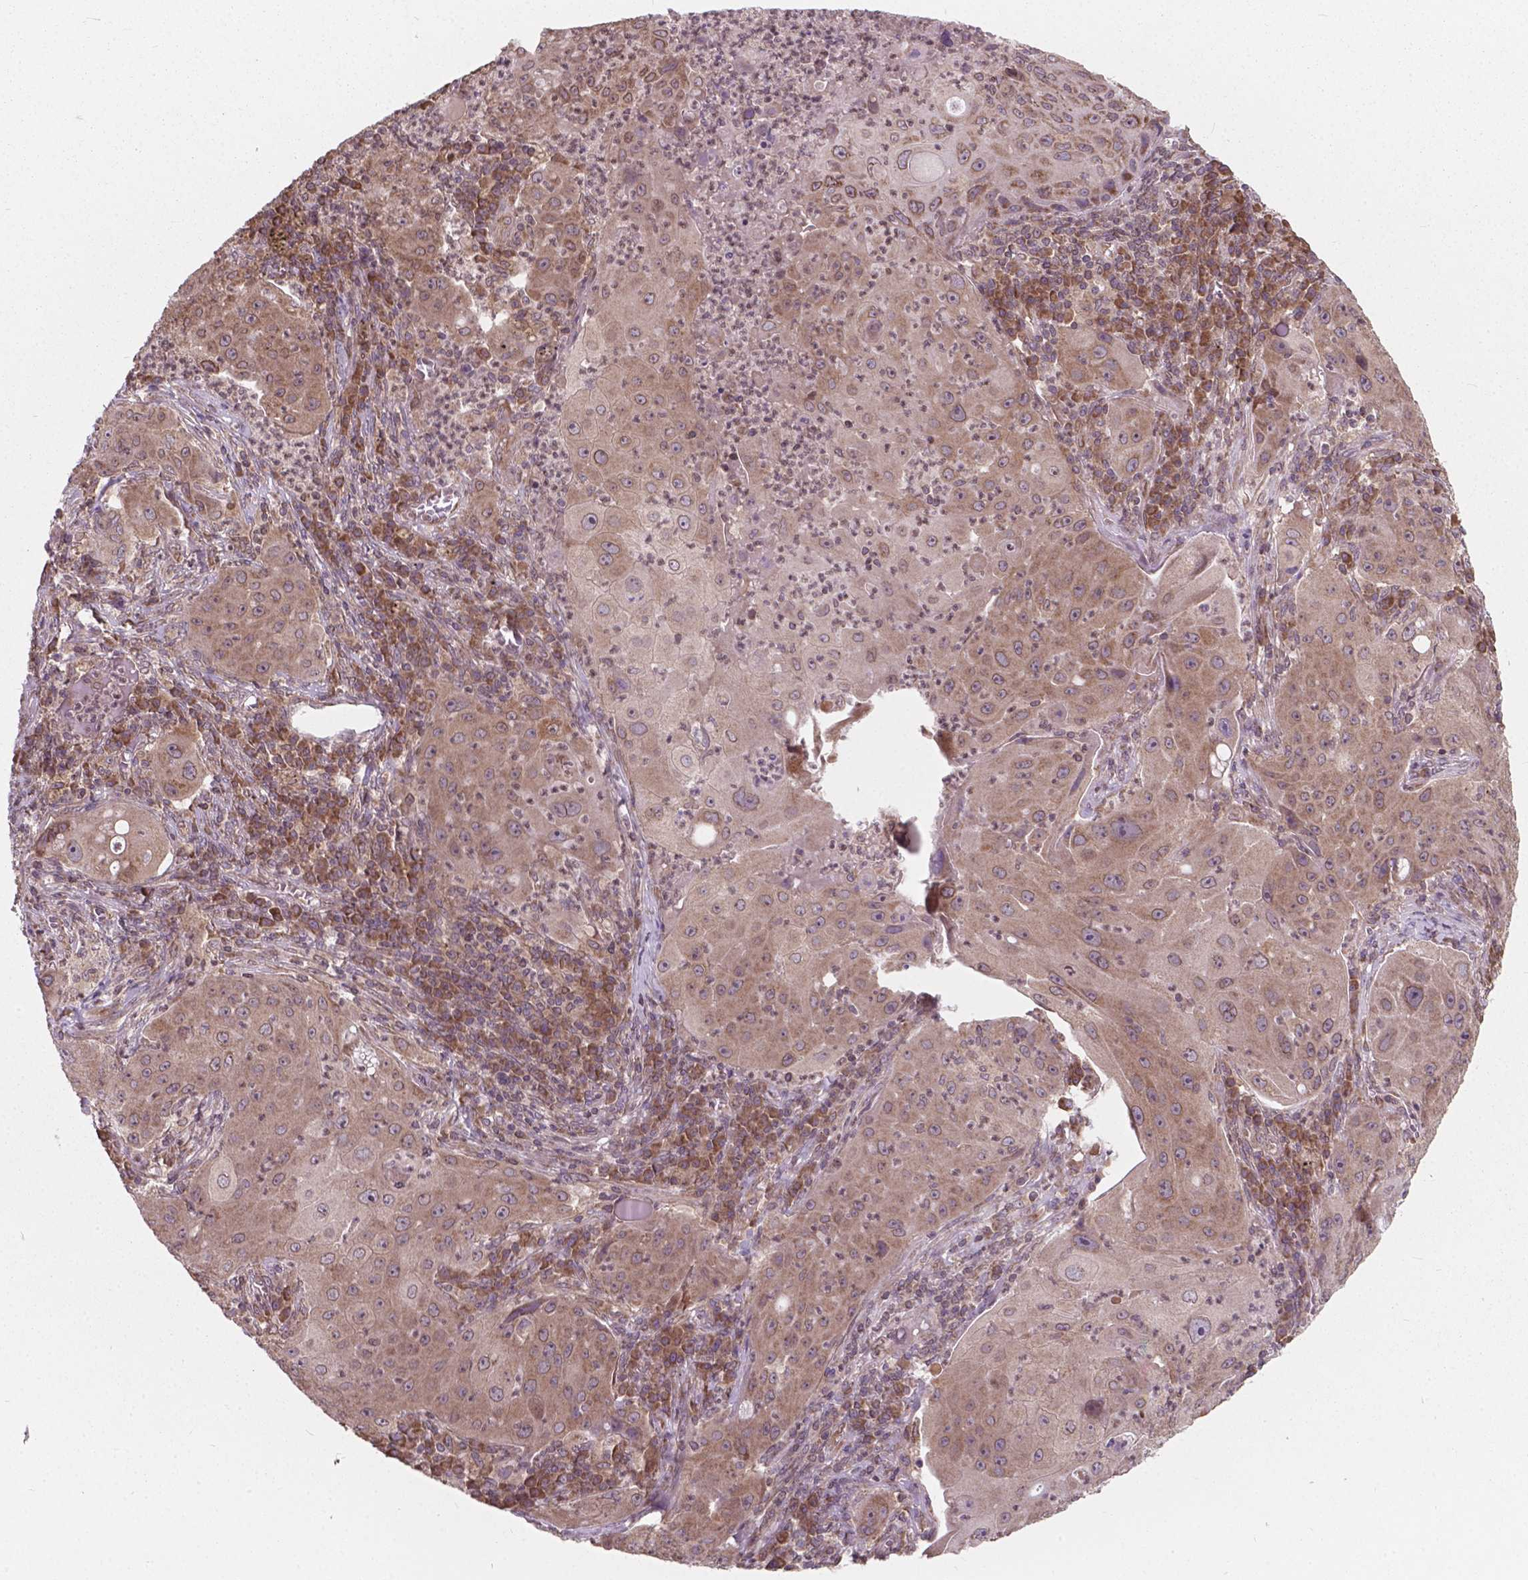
{"staining": {"intensity": "weak", "quantity": ">75%", "location": "cytoplasmic/membranous,nuclear"}, "tissue": "lung cancer", "cell_type": "Tumor cells", "image_type": "cancer", "snomed": [{"axis": "morphology", "description": "Squamous cell carcinoma, NOS"}, {"axis": "topography", "description": "Lung"}], "caption": "Immunohistochemistry (DAB (3,3'-diaminobenzidine)) staining of human lung squamous cell carcinoma exhibits weak cytoplasmic/membranous and nuclear protein positivity in about >75% of tumor cells.", "gene": "MRPL33", "patient": {"sex": "female", "age": 59}}